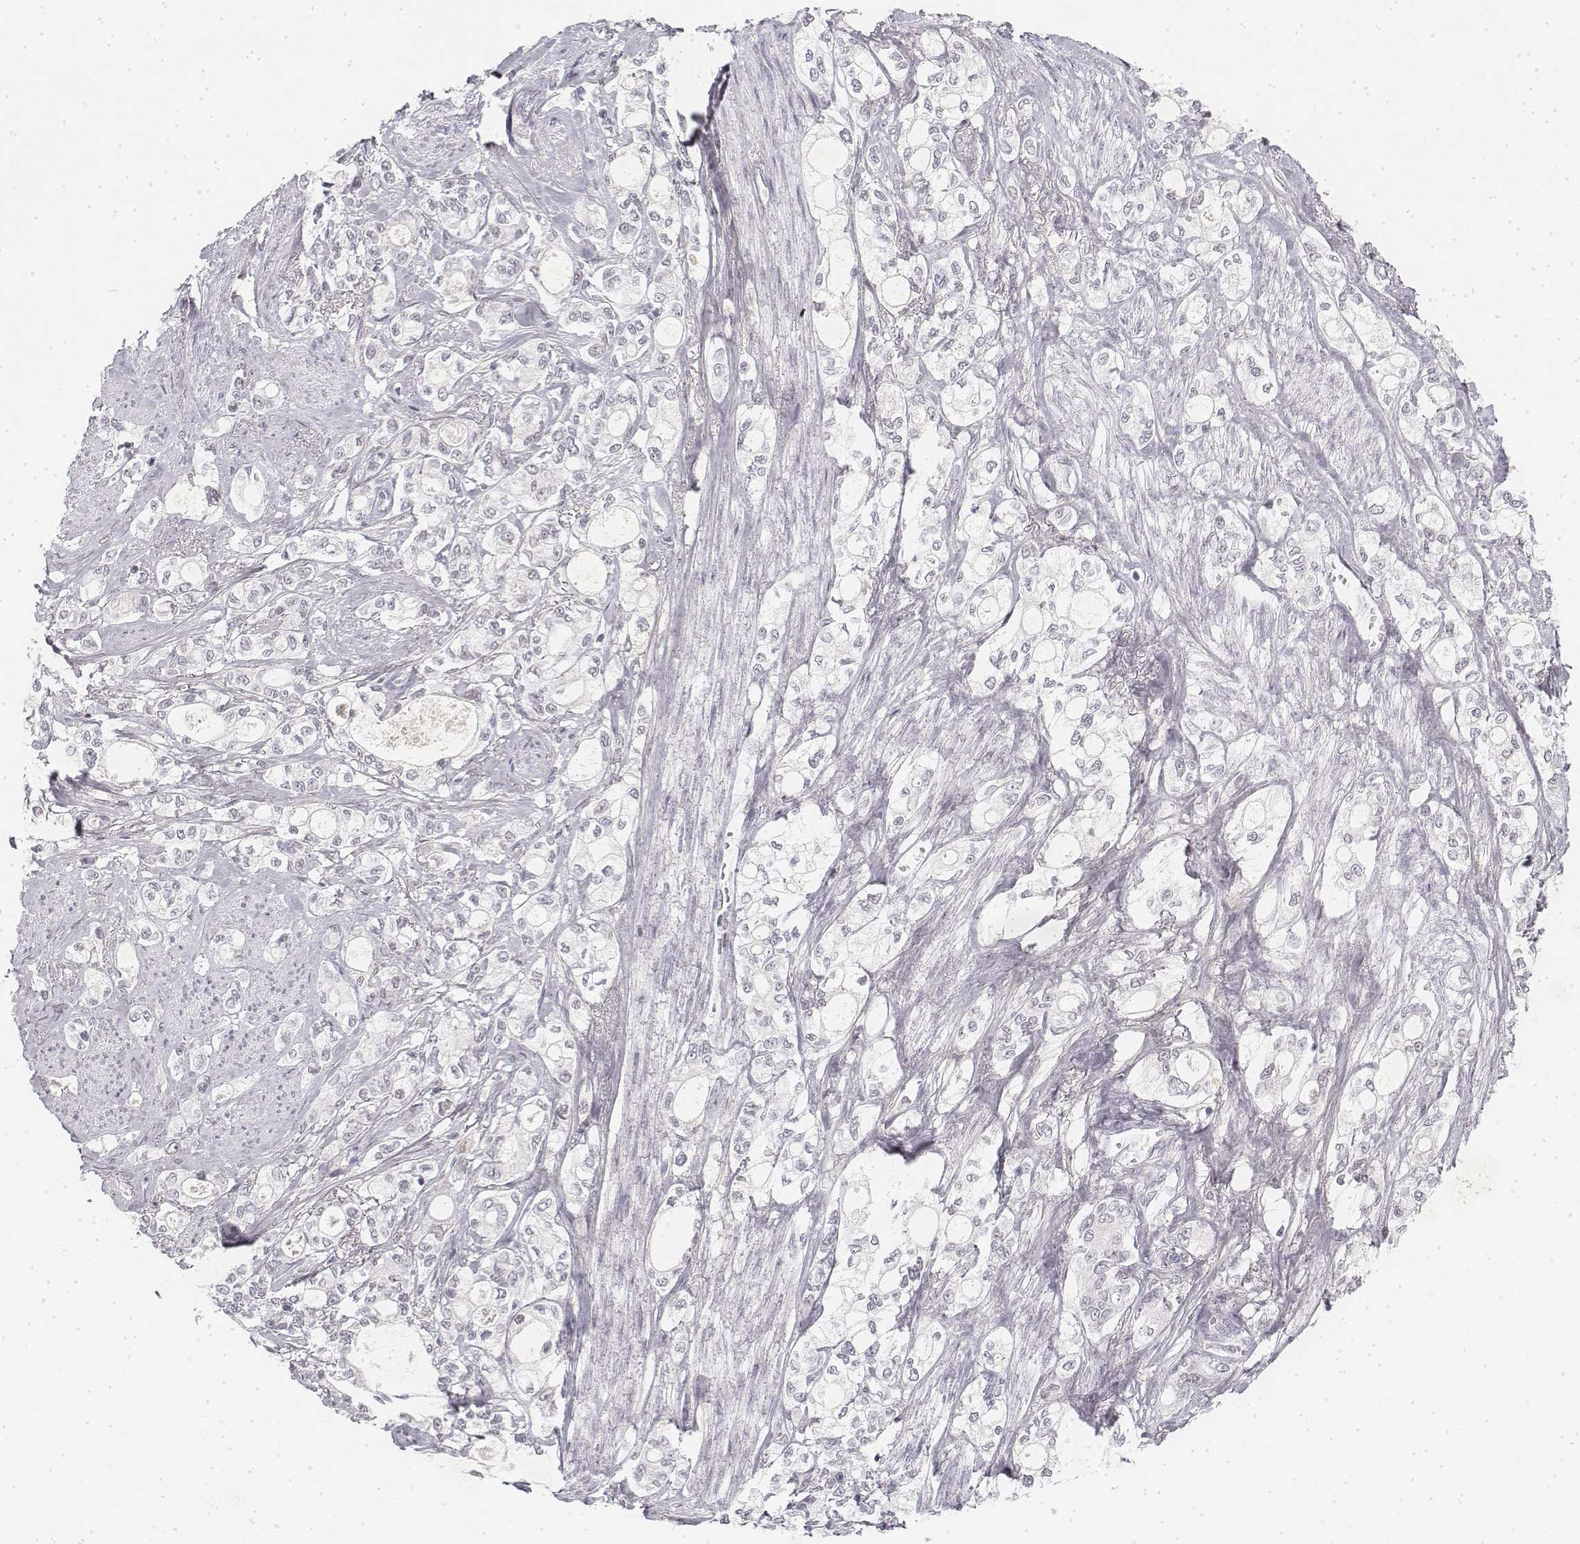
{"staining": {"intensity": "negative", "quantity": "none", "location": "none"}, "tissue": "stomach cancer", "cell_type": "Tumor cells", "image_type": "cancer", "snomed": [{"axis": "morphology", "description": "Adenocarcinoma, NOS"}, {"axis": "topography", "description": "Stomach"}], "caption": "Human stomach adenocarcinoma stained for a protein using IHC reveals no staining in tumor cells.", "gene": "KRT84", "patient": {"sex": "male", "age": 63}}